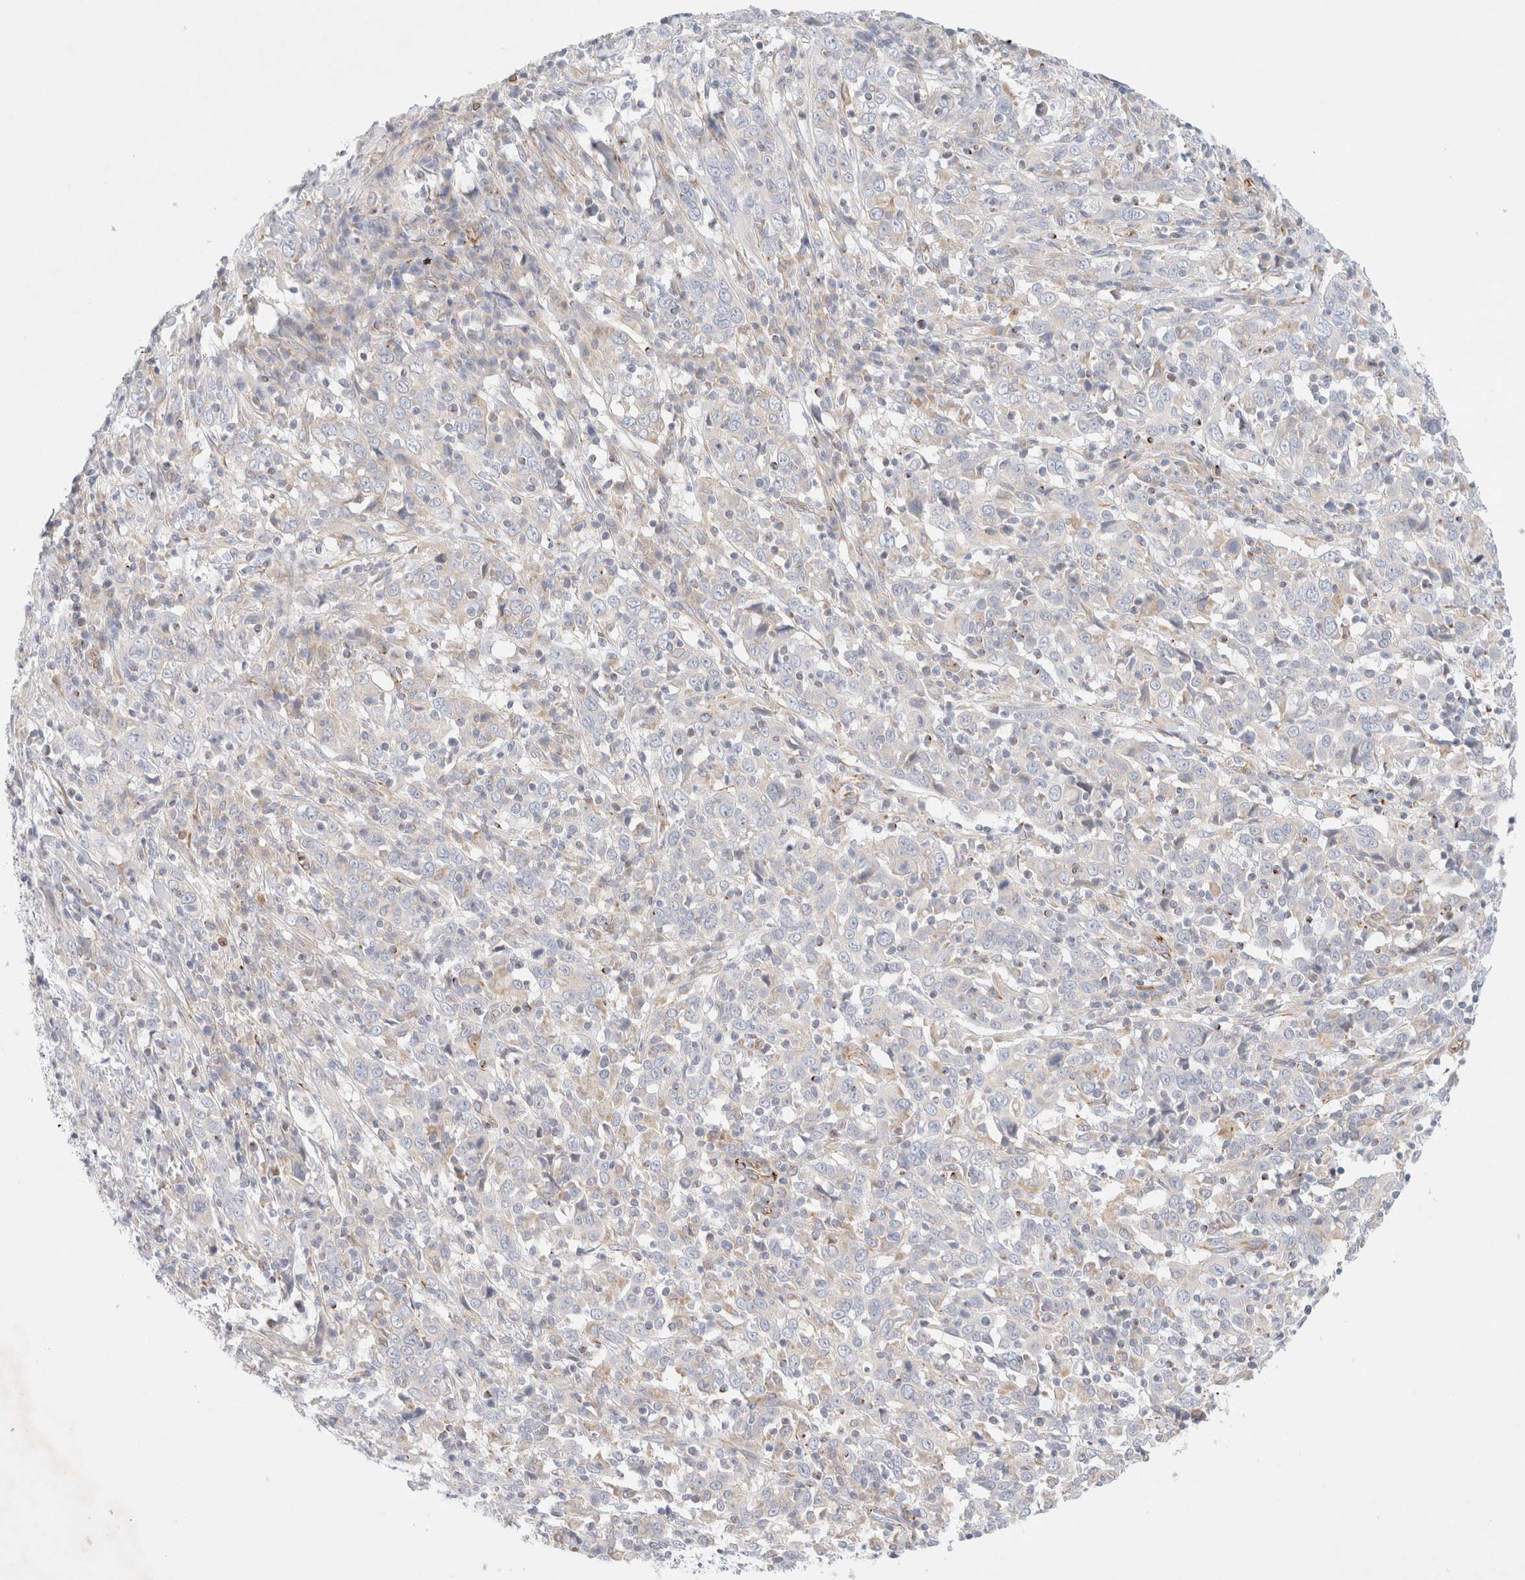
{"staining": {"intensity": "negative", "quantity": "none", "location": "none"}, "tissue": "cervical cancer", "cell_type": "Tumor cells", "image_type": "cancer", "snomed": [{"axis": "morphology", "description": "Squamous cell carcinoma, NOS"}, {"axis": "topography", "description": "Cervix"}], "caption": "High magnification brightfield microscopy of squamous cell carcinoma (cervical) stained with DAB (brown) and counterstained with hematoxylin (blue): tumor cells show no significant expression.", "gene": "SLC25A48", "patient": {"sex": "female", "age": 46}}